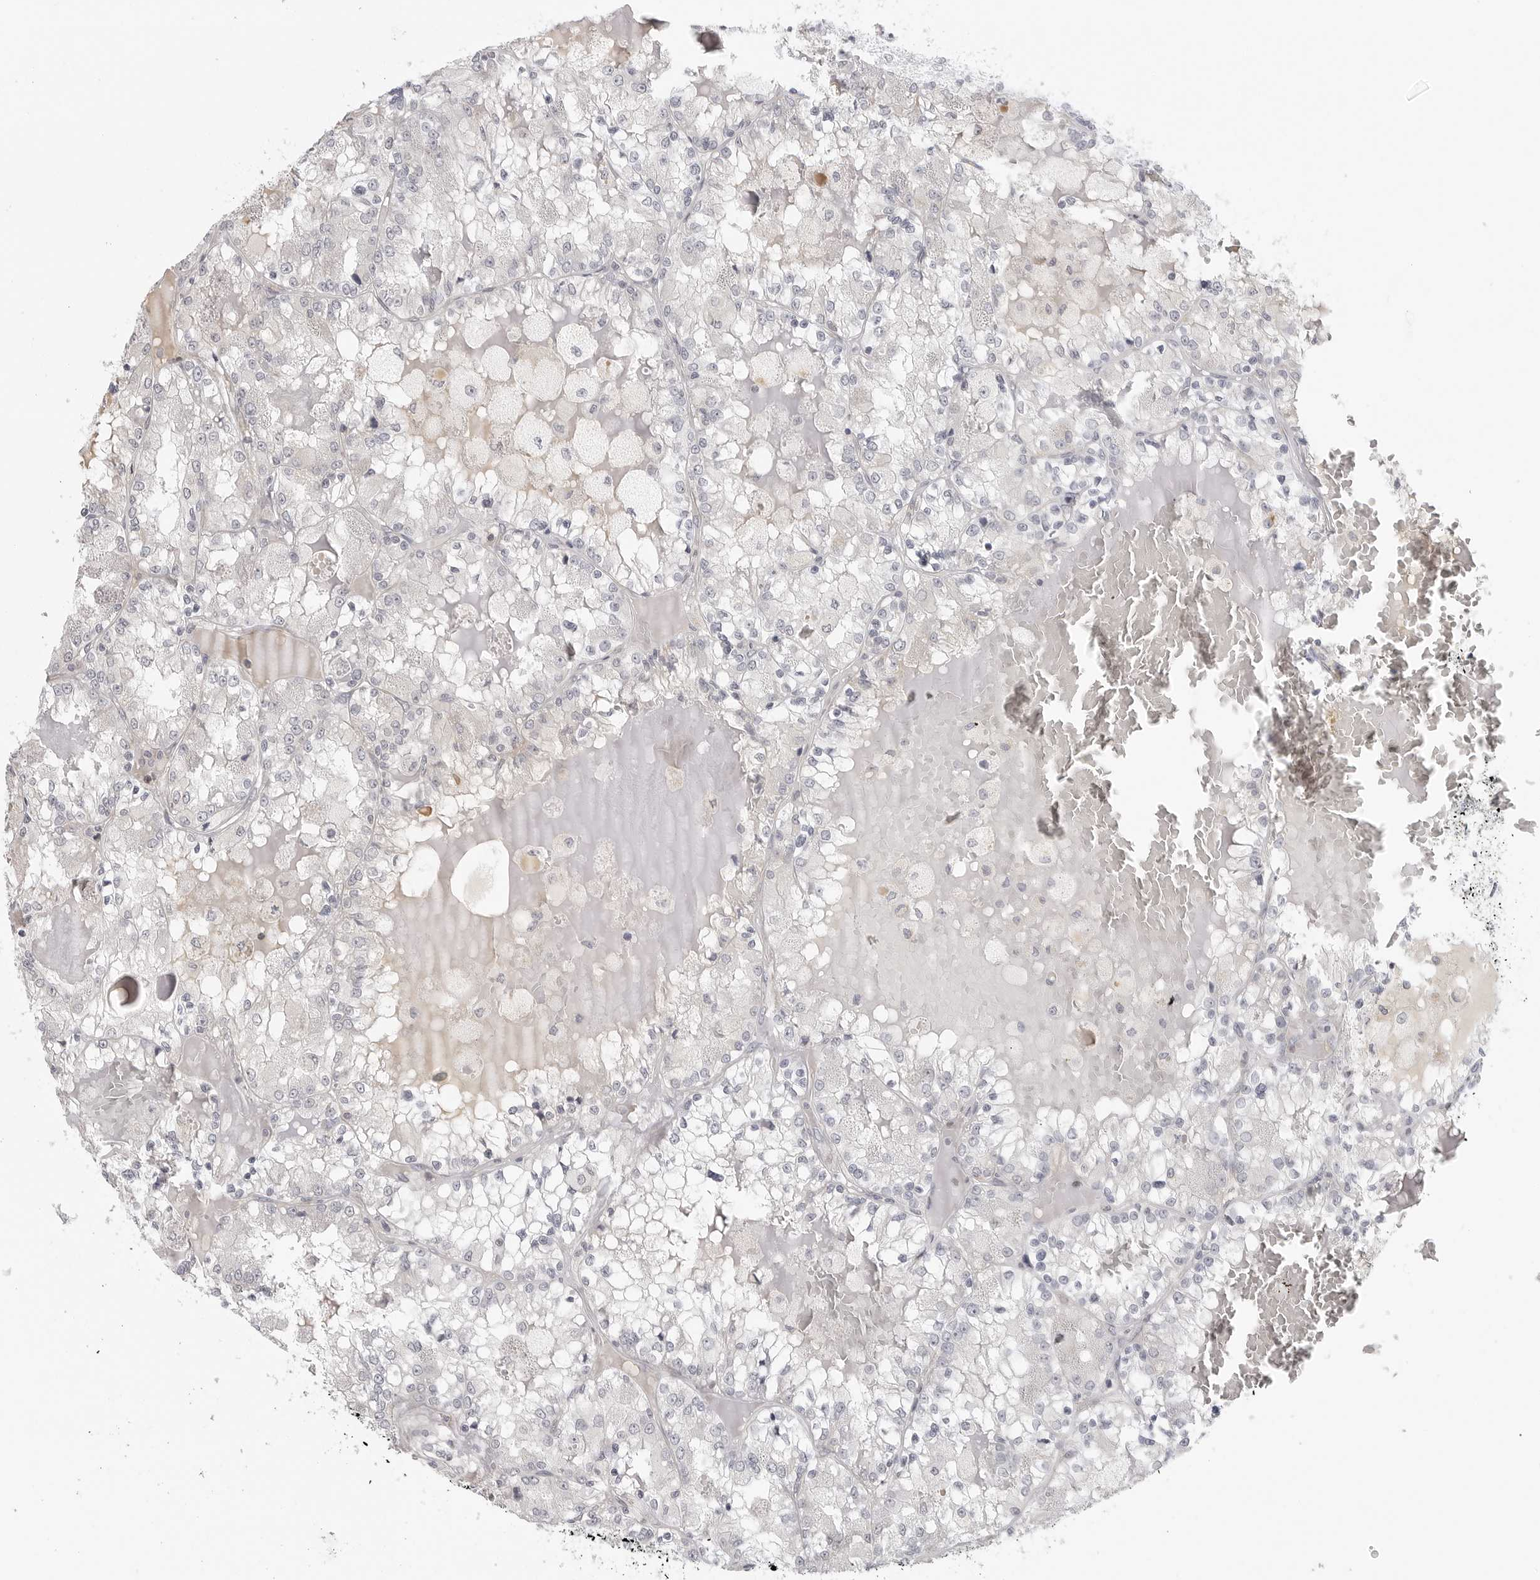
{"staining": {"intensity": "negative", "quantity": "none", "location": "none"}, "tissue": "renal cancer", "cell_type": "Tumor cells", "image_type": "cancer", "snomed": [{"axis": "morphology", "description": "Adenocarcinoma, NOS"}, {"axis": "topography", "description": "Kidney"}], "caption": "Tumor cells show no significant positivity in renal adenocarcinoma.", "gene": "MAP7D1", "patient": {"sex": "female", "age": 56}}